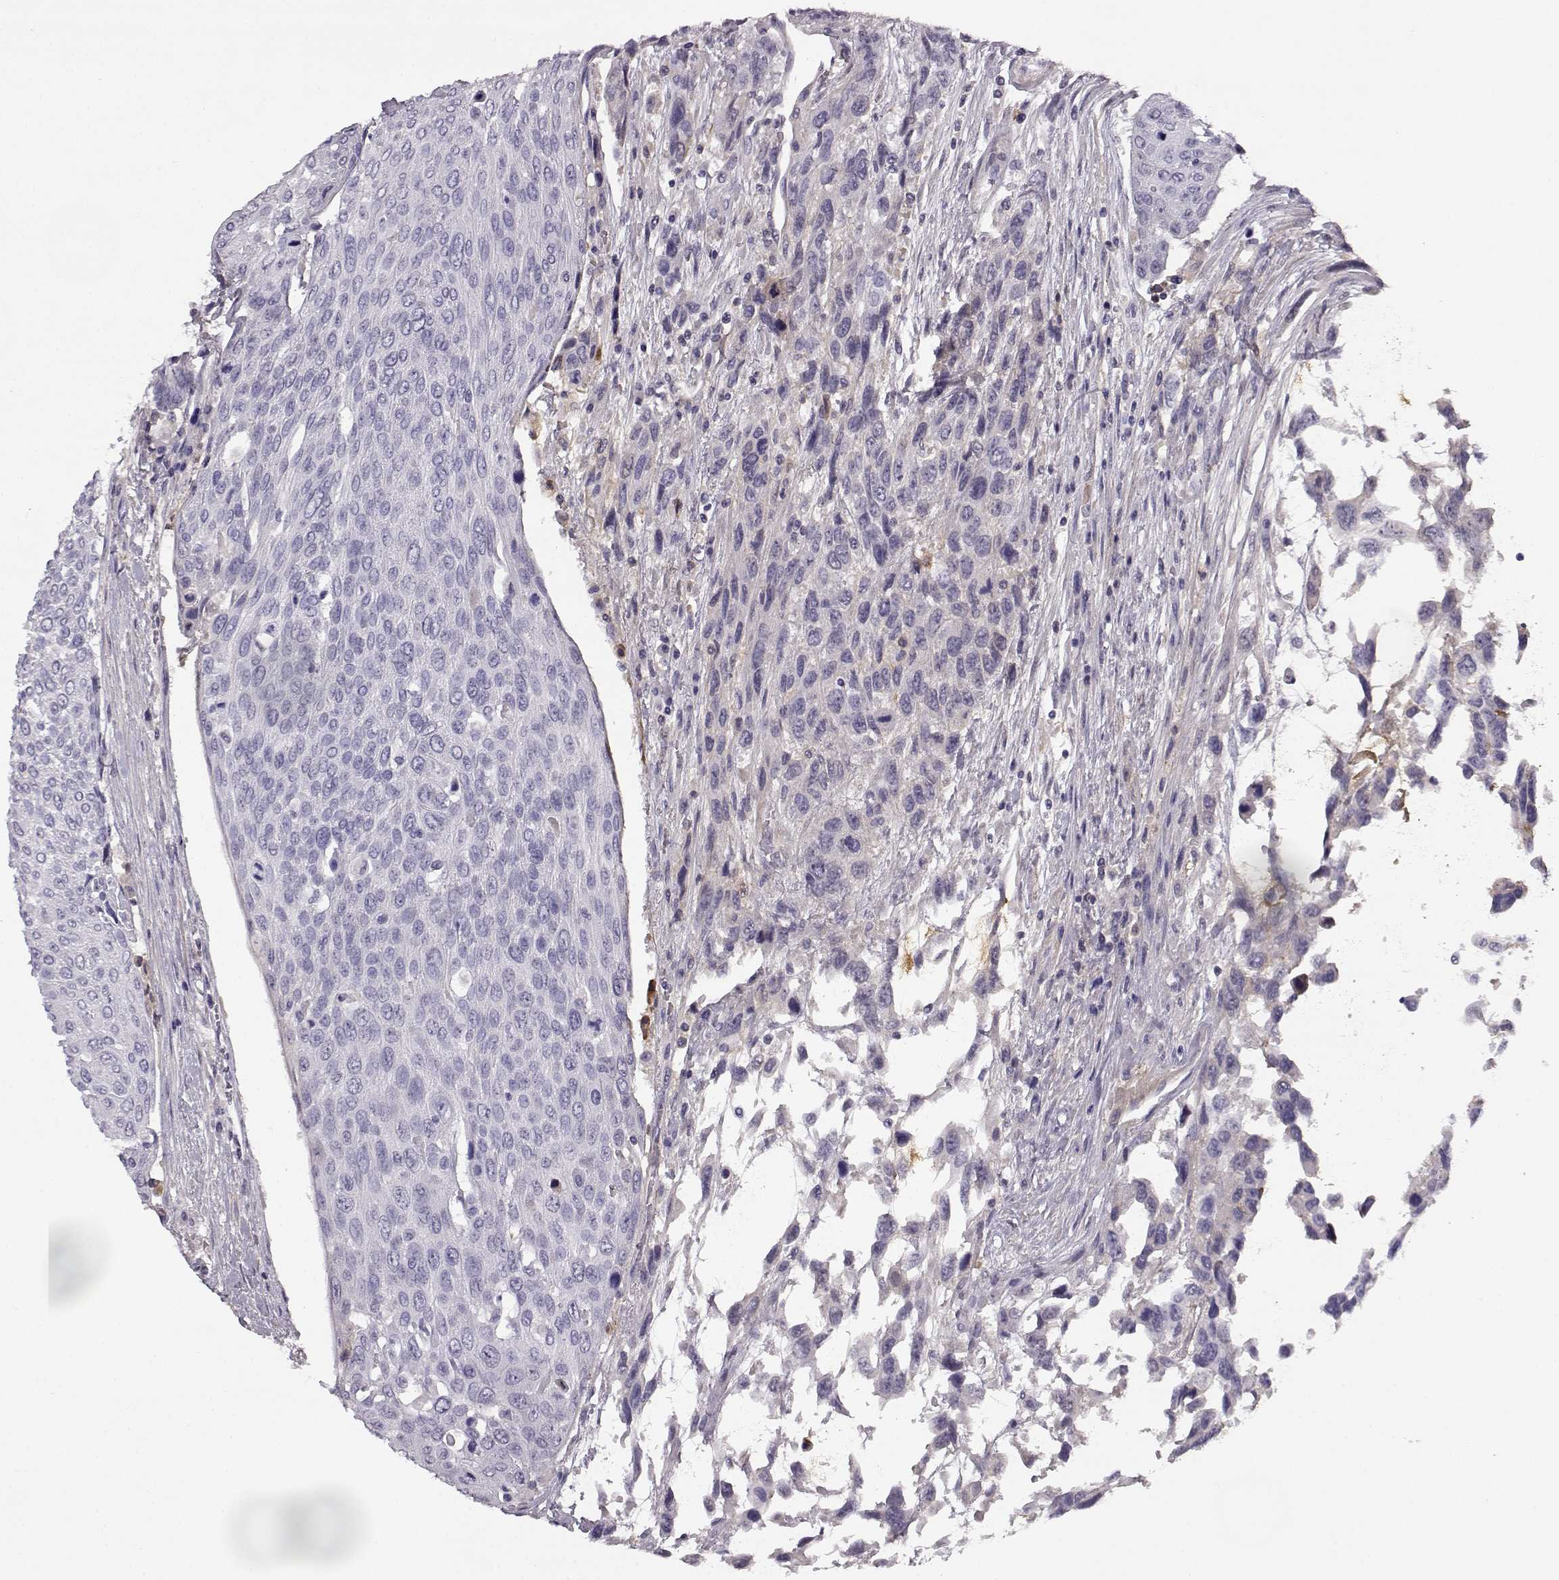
{"staining": {"intensity": "negative", "quantity": "none", "location": "none"}, "tissue": "urothelial cancer", "cell_type": "Tumor cells", "image_type": "cancer", "snomed": [{"axis": "morphology", "description": "Urothelial carcinoma, High grade"}, {"axis": "topography", "description": "Urinary bladder"}], "caption": "IHC of human urothelial carcinoma (high-grade) demonstrates no positivity in tumor cells. (DAB (3,3'-diaminobenzidine) immunohistochemistry (IHC) visualized using brightfield microscopy, high magnification).", "gene": "TRIM69", "patient": {"sex": "female", "age": 70}}